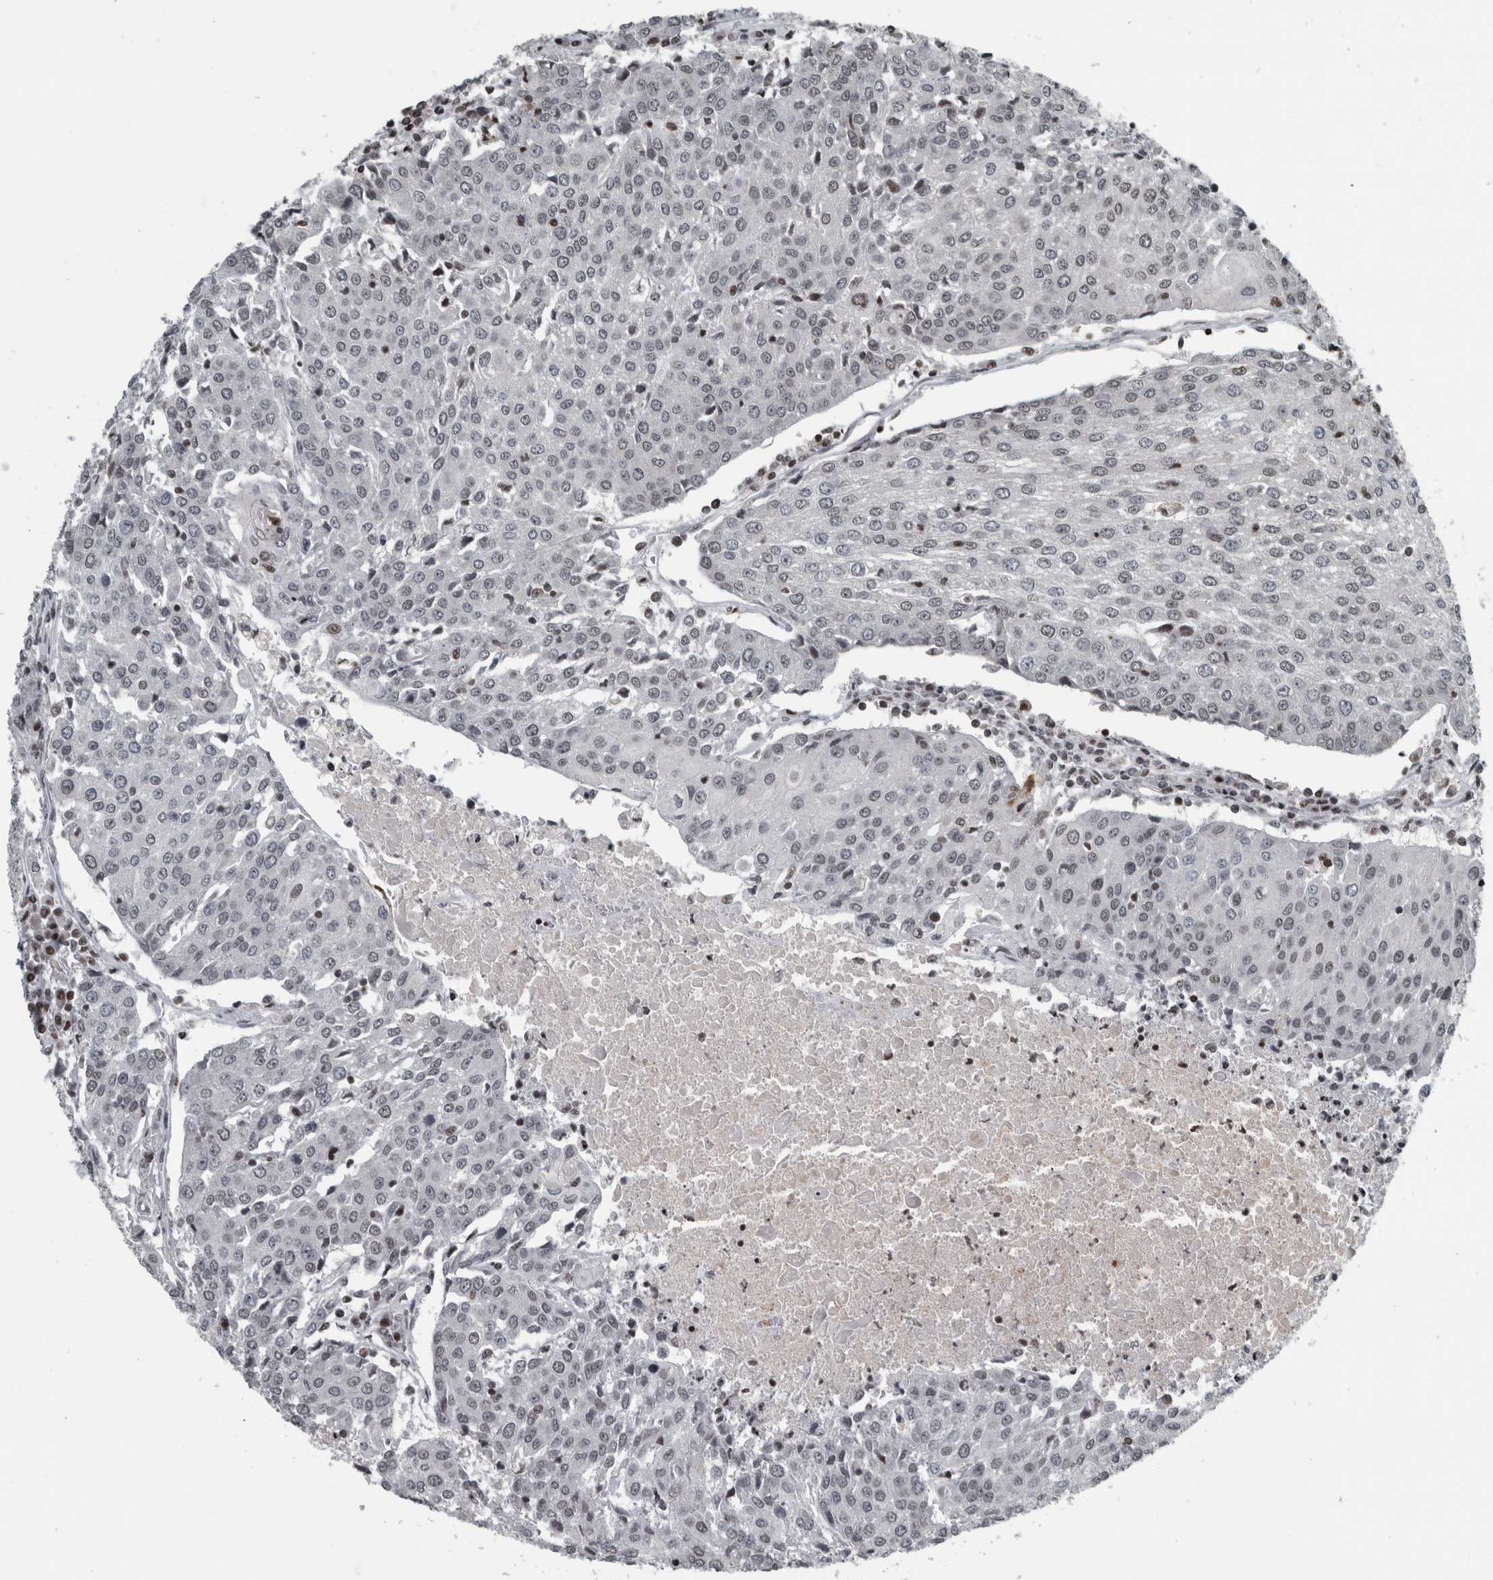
{"staining": {"intensity": "weak", "quantity": "<25%", "location": "nuclear"}, "tissue": "urothelial cancer", "cell_type": "Tumor cells", "image_type": "cancer", "snomed": [{"axis": "morphology", "description": "Urothelial carcinoma, High grade"}, {"axis": "topography", "description": "Urinary bladder"}], "caption": "Immunohistochemistry (IHC) of human urothelial cancer shows no positivity in tumor cells.", "gene": "UNC50", "patient": {"sex": "female", "age": 85}}